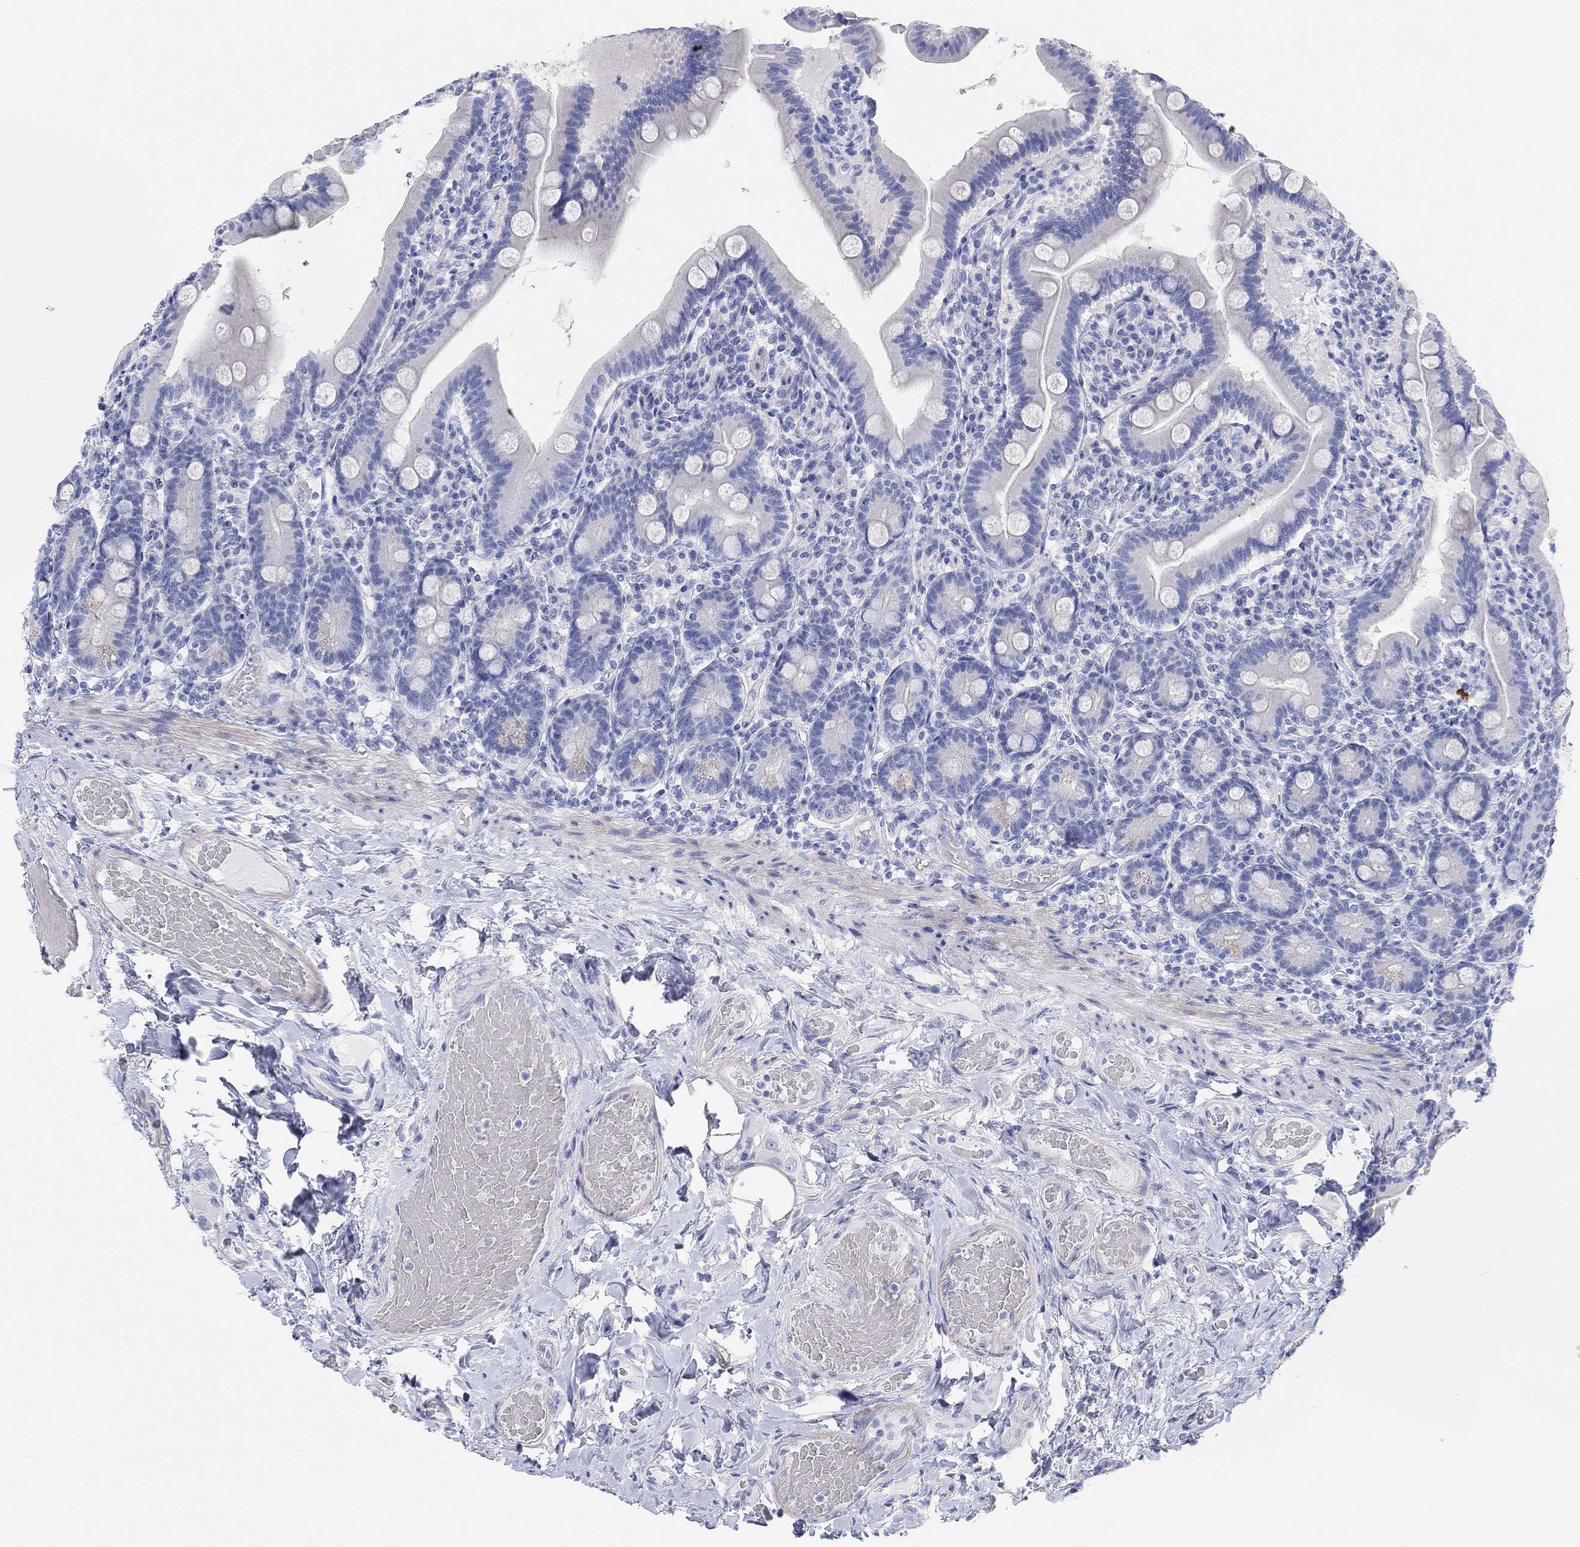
{"staining": {"intensity": "negative", "quantity": "none", "location": "none"}, "tissue": "small intestine", "cell_type": "Glandular cells", "image_type": "normal", "snomed": [{"axis": "morphology", "description": "Normal tissue, NOS"}, {"axis": "topography", "description": "Small intestine"}], "caption": "DAB (3,3'-diaminobenzidine) immunohistochemical staining of unremarkable human small intestine reveals no significant staining in glandular cells. (DAB immunohistochemistry (IHC) with hematoxylin counter stain).", "gene": "XIRP2", "patient": {"sex": "male", "age": 66}}